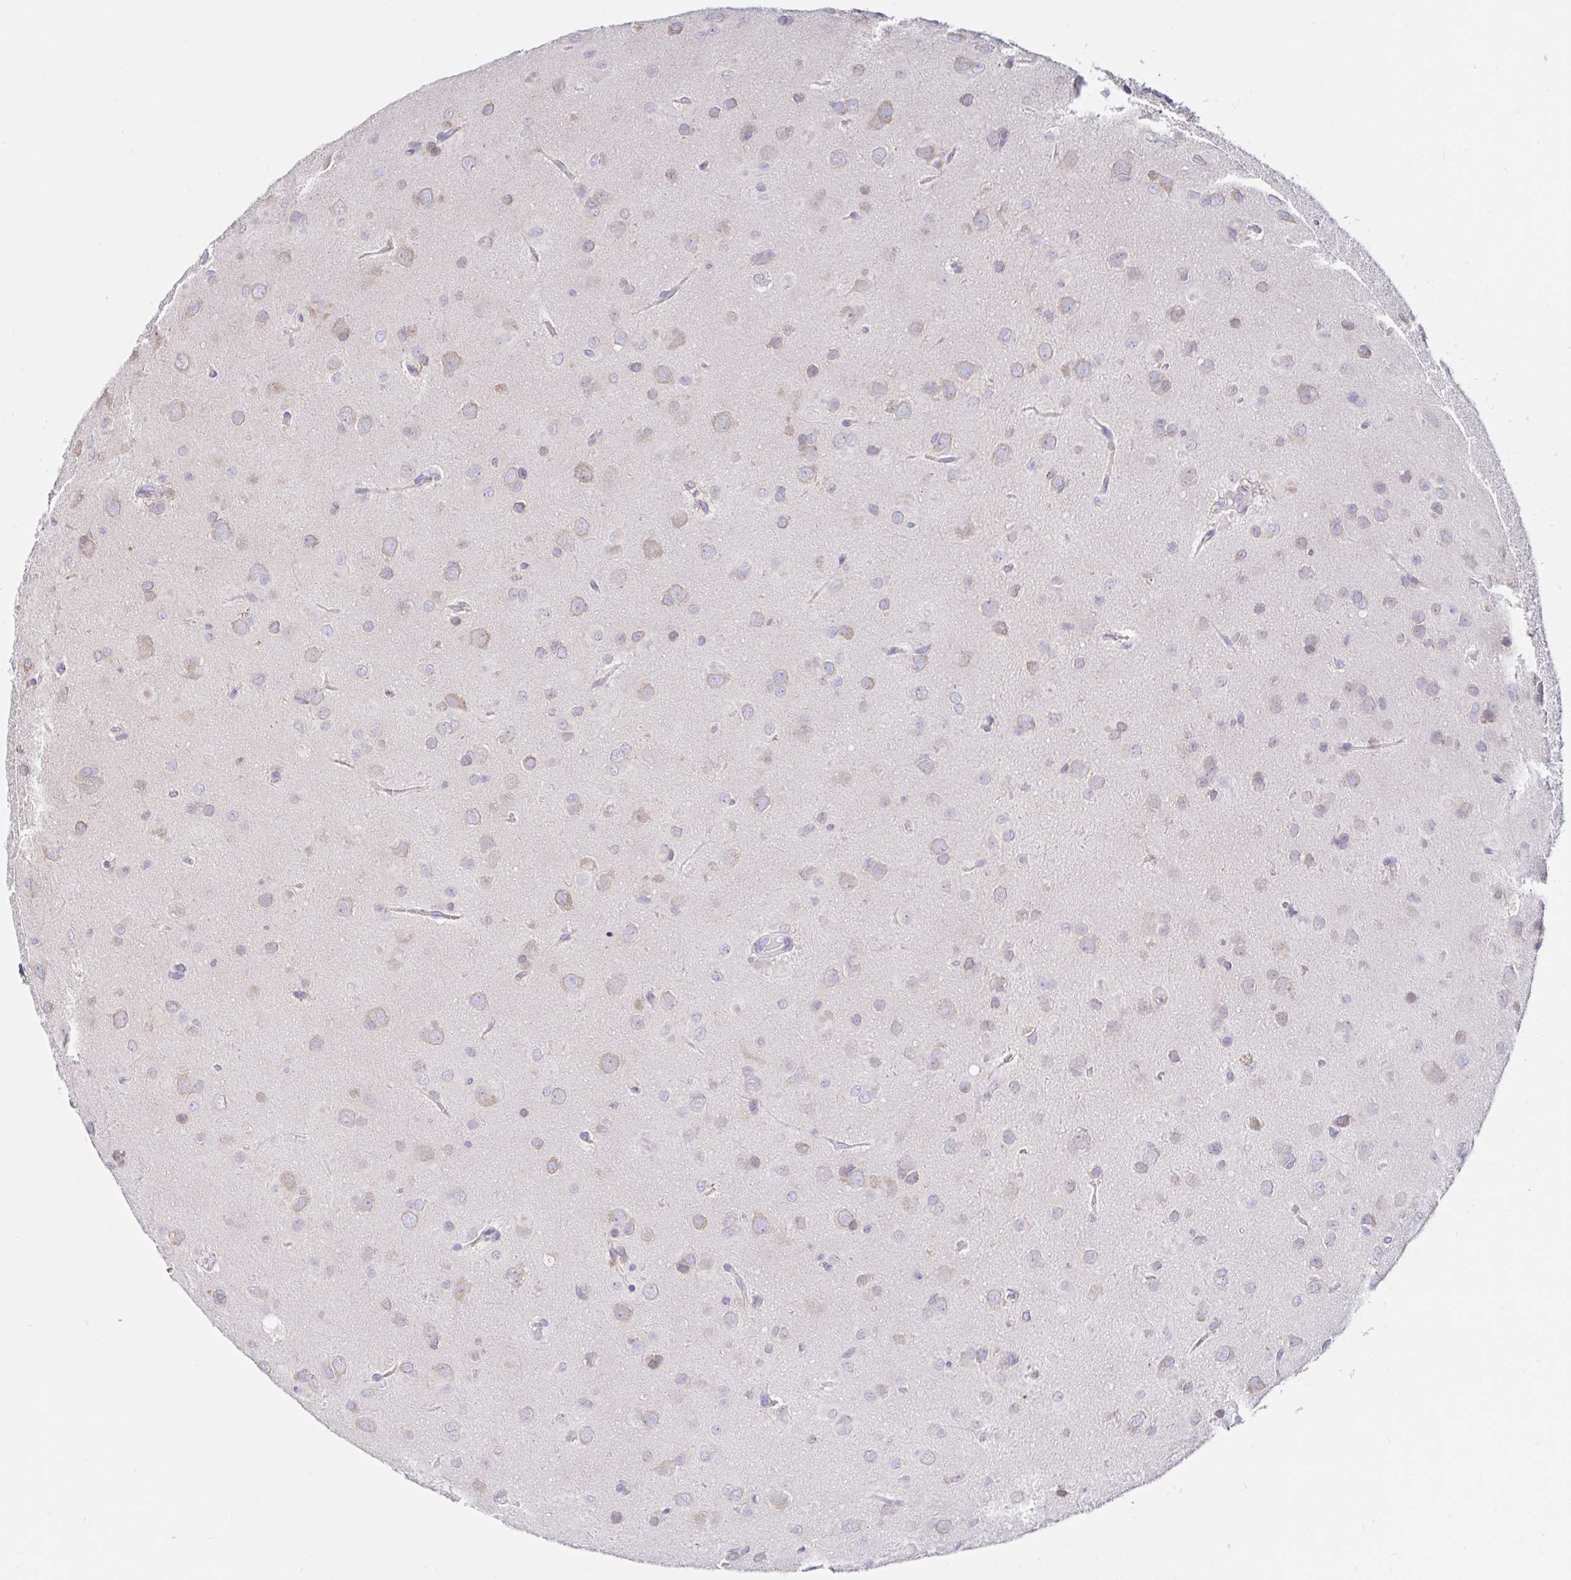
{"staining": {"intensity": "weak", "quantity": "25%-75%", "location": "cytoplasmic/membranous"}, "tissue": "glioma", "cell_type": "Tumor cells", "image_type": "cancer", "snomed": [{"axis": "morphology", "description": "Glioma, malignant, Low grade"}, {"axis": "topography", "description": "Brain"}], "caption": "Immunohistochemistry (IHC) photomicrograph of neoplastic tissue: glioma stained using immunohistochemistry (IHC) shows low levels of weak protein expression localized specifically in the cytoplasmic/membranous of tumor cells, appearing as a cytoplasmic/membranous brown color.", "gene": "VSIG2", "patient": {"sex": "male", "age": 58}}